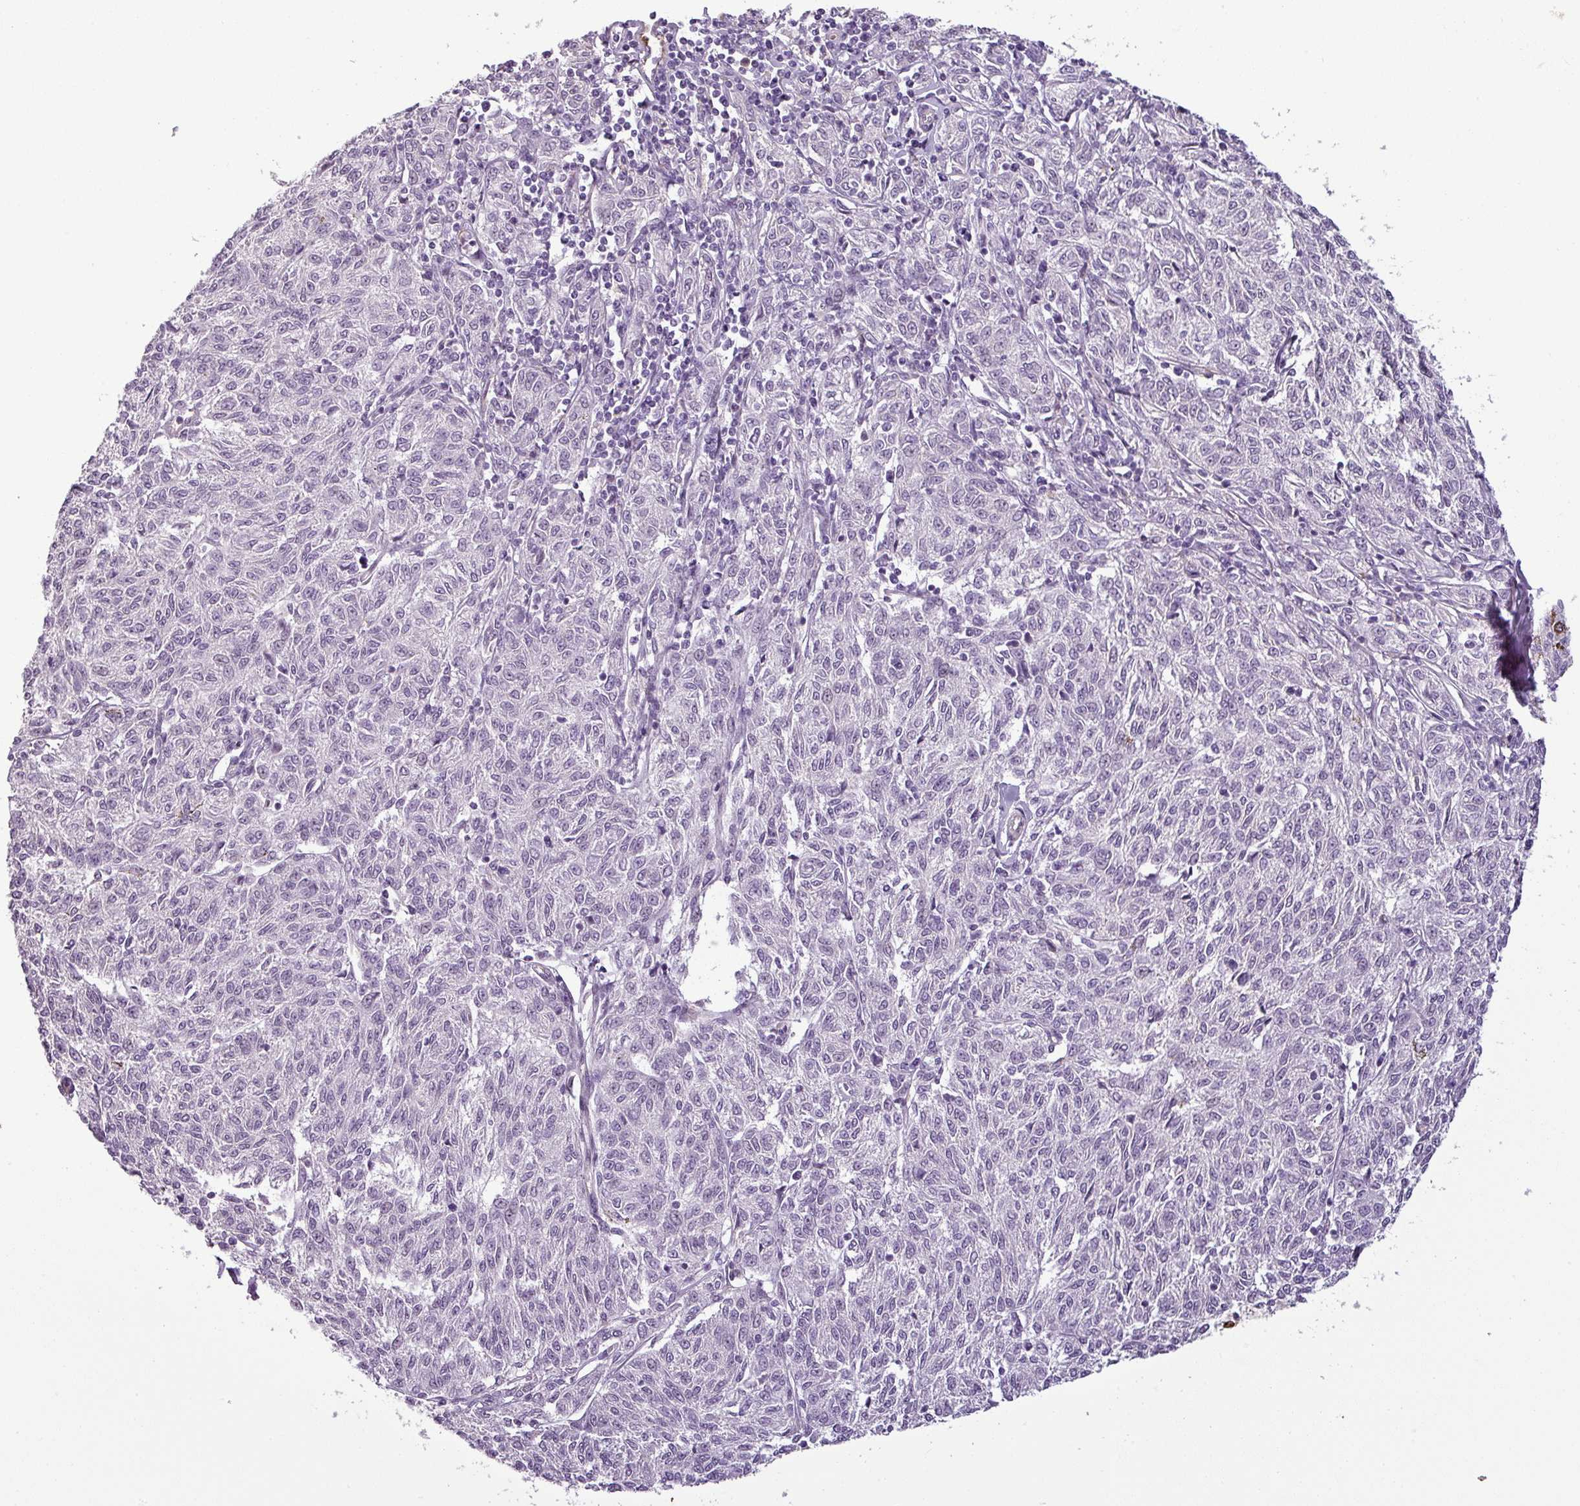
{"staining": {"intensity": "negative", "quantity": "none", "location": "none"}, "tissue": "melanoma", "cell_type": "Tumor cells", "image_type": "cancer", "snomed": [{"axis": "morphology", "description": "Malignant melanoma, NOS"}, {"axis": "topography", "description": "Skin"}], "caption": "The IHC image has no significant positivity in tumor cells of melanoma tissue. Brightfield microscopy of immunohistochemistry (IHC) stained with DAB (brown) and hematoxylin (blue), captured at high magnification.", "gene": "APOC1", "patient": {"sex": "female", "age": 72}}